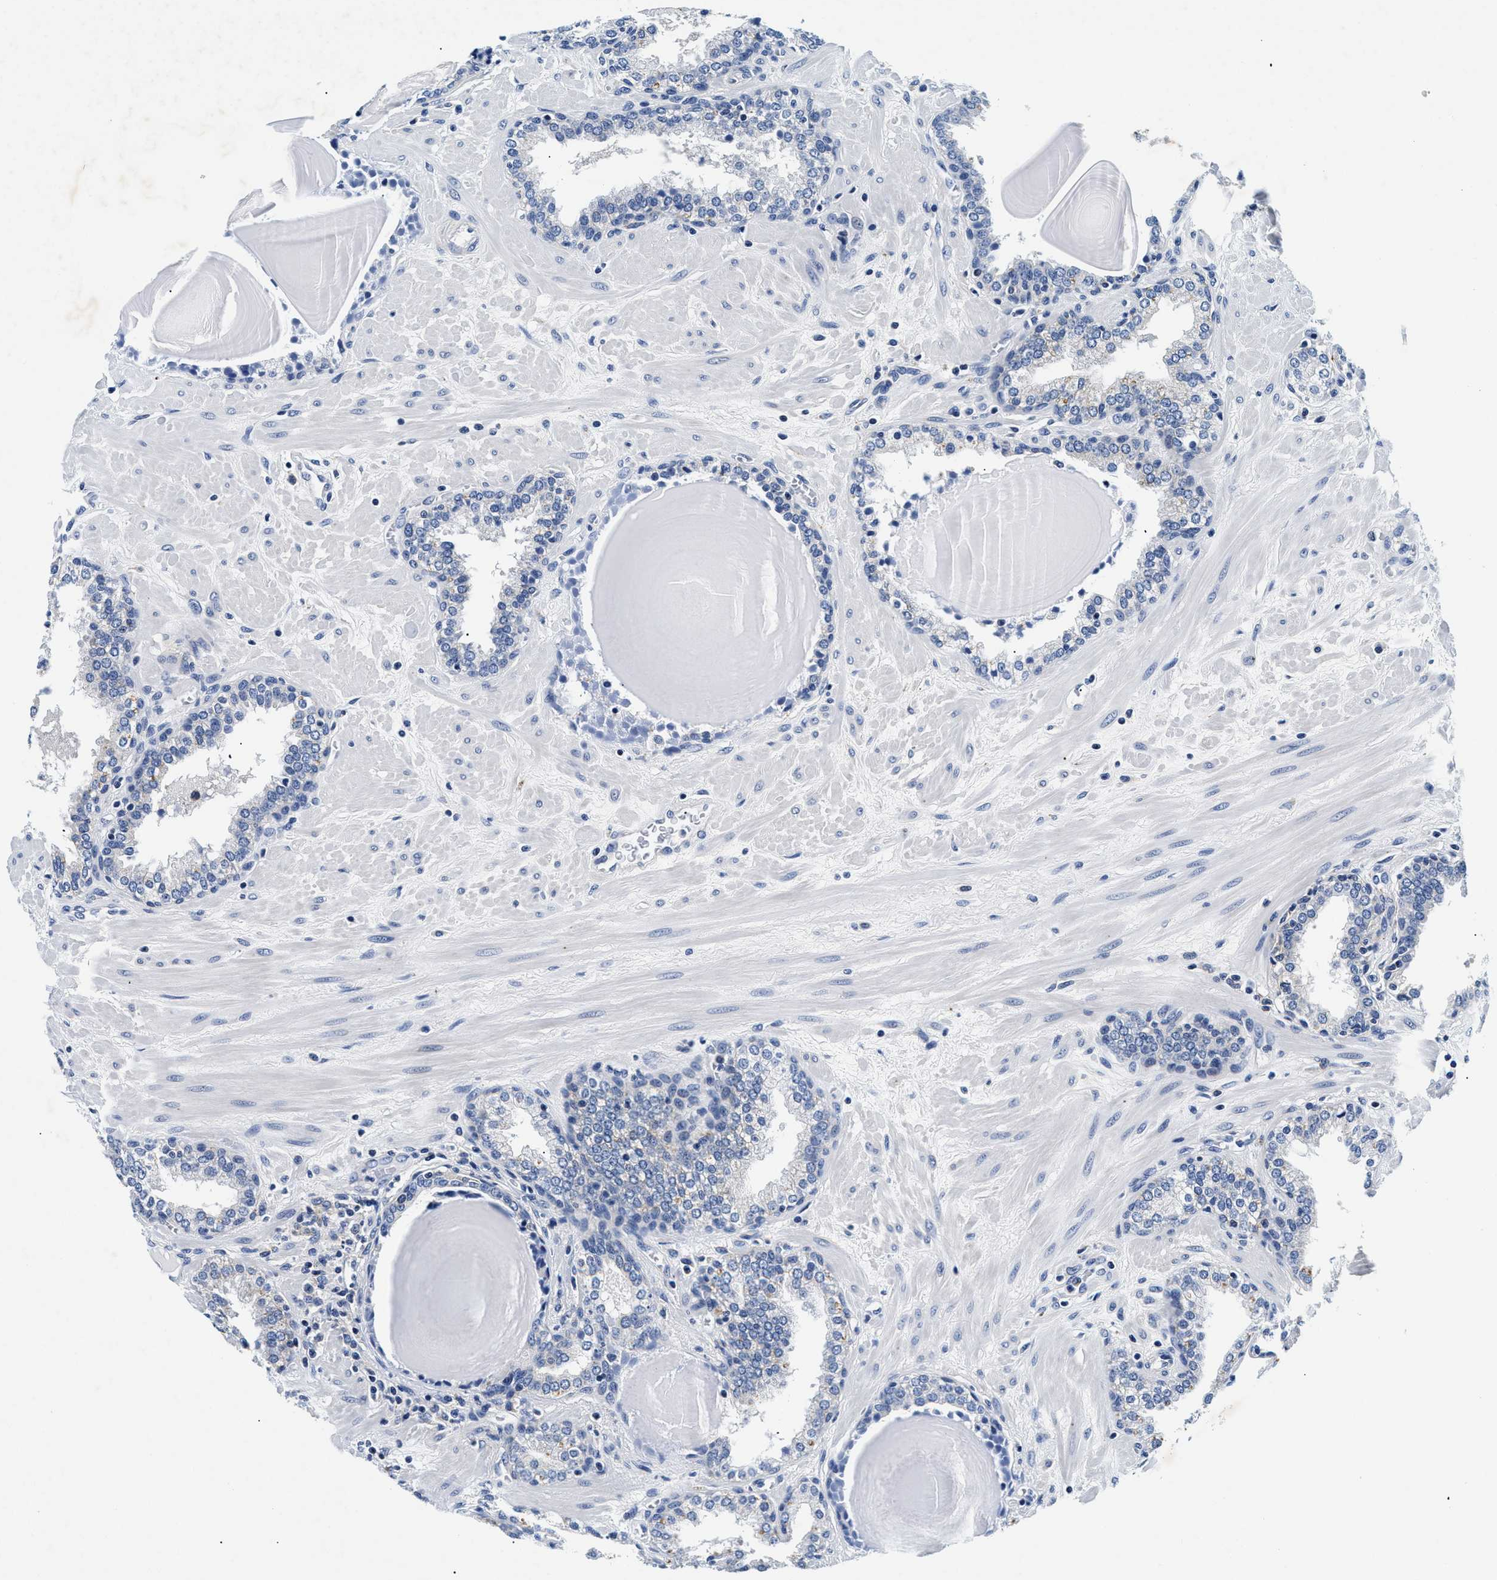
{"staining": {"intensity": "weak", "quantity": "25%-75%", "location": "cytoplasmic/membranous"}, "tissue": "prostate", "cell_type": "Glandular cells", "image_type": "normal", "snomed": [{"axis": "morphology", "description": "Normal tissue, NOS"}, {"axis": "topography", "description": "Prostate"}], "caption": "Prostate stained for a protein (brown) shows weak cytoplasmic/membranous positive positivity in approximately 25%-75% of glandular cells.", "gene": "MEA1", "patient": {"sex": "male", "age": 51}}